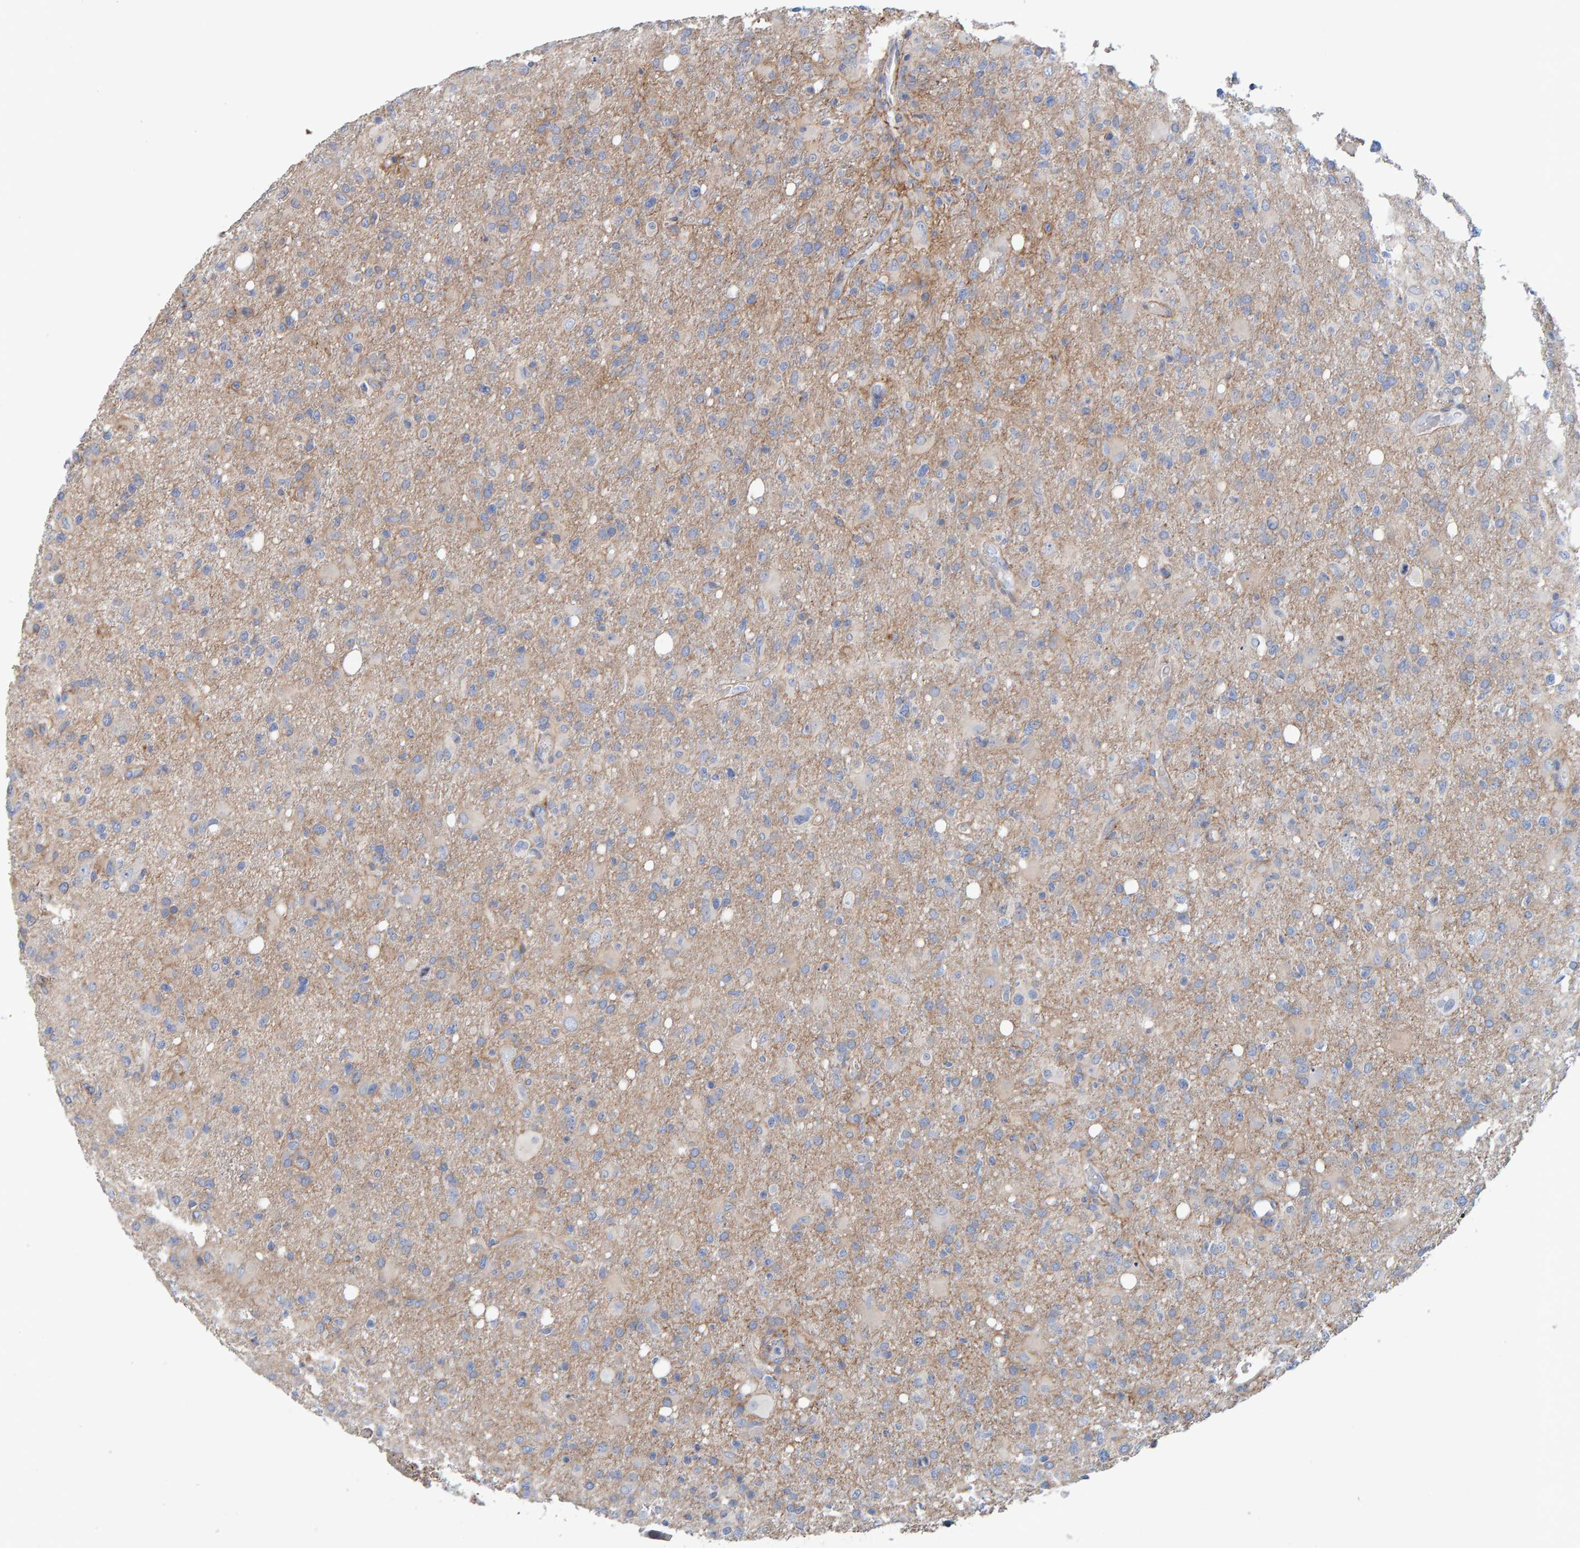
{"staining": {"intensity": "negative", "quantity": "none", "location": "none"}, "tissue": "glioma", "cell_type": "Tumor cells", "image_type": "cancer", "snomed": [{"axis": "morphology", "description": "Glioma, malignant, High grade"}, {"axis": "topography", "description": "Brain"}], "caption": "Immunohistochemical staining of glioma exhibits no significant positivity in tumor cells.", "gene": "RGP1", "patient": {"sex": "female", "age": 57}}